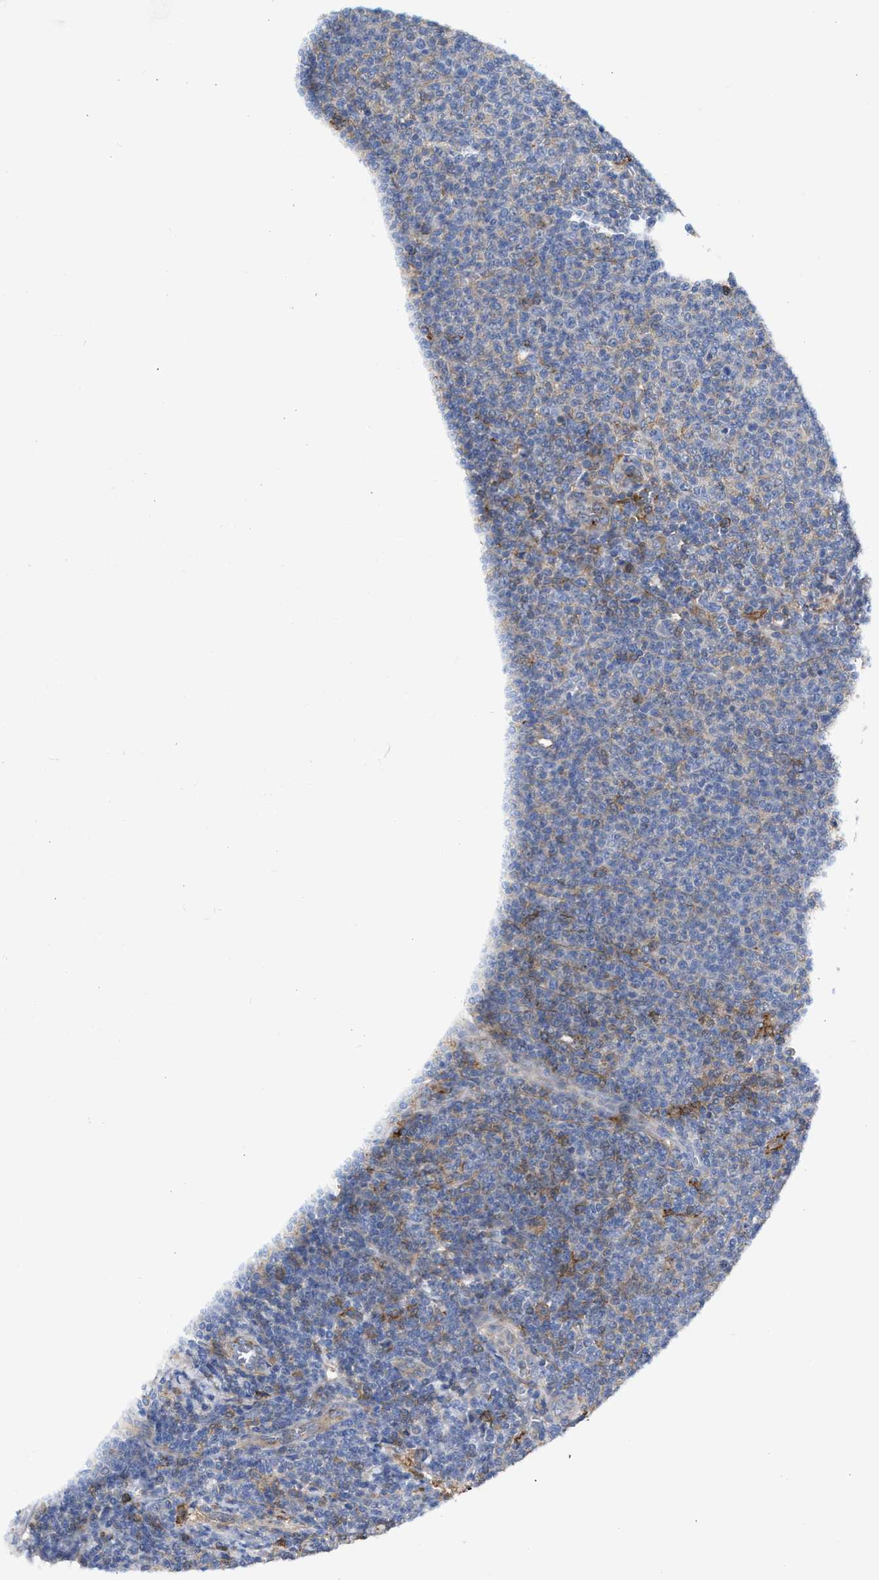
{"staining": {"intensity": "negative", "quantity": "none", "location": "none"}, "tissue": "lymphoma", "cell_type": "Tumor cells", "image_type": "cancer", "snomed": [{"axis": "morphology", "description": "Malignant lymphoma, non-Hodgkin's type, Low grade"}, {"axis": "topography", "description": "Lymph node"}], "caption": "An image of malignant lymphoma, non-Hodgkin's type (low-grade) stained for a protein reveals no brown staining in tumor cells.", "gene": "HS3ST5", "patient": {"sex": "male", "age": 66}}